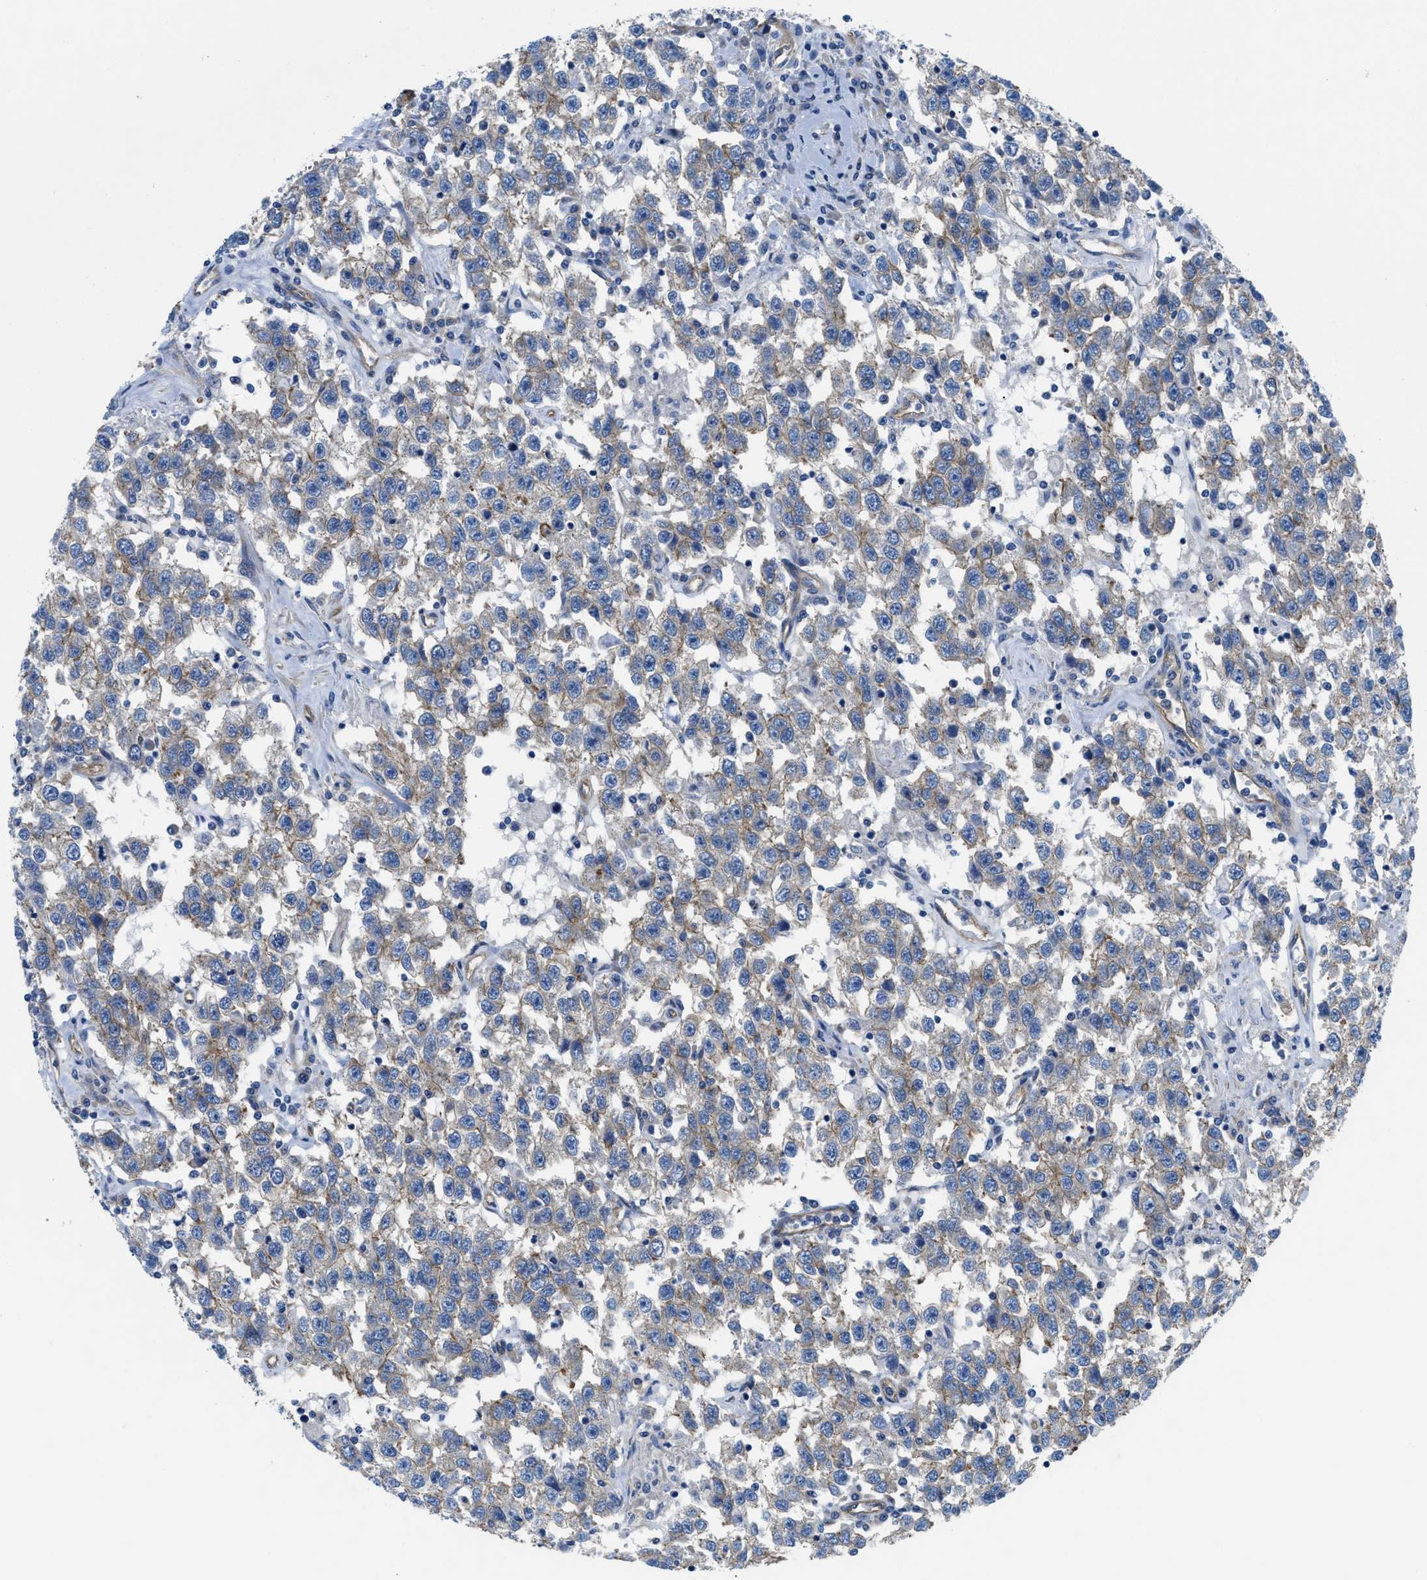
{"staining": {"intensity": "weak", "quantity": "25%-75%", "location": "cytoplasmic/membranous"}, "tissue": "testis cancer", "cell_type": "Tumor cells", "image_type": "cancer", "snomed": [{"axis": "morphology", "description": "Seminoma, NOS"}, {"axis": "topography", "description": "Testis"}], "caption": "Protein staining by immunohistochemistry (IHC) reveals weak cytoplasmic/membranous staining in approximately 25%-75% of tumor cells in testis seminoma. (Stains: DAB in brown, nuclei in blue, Microscopy: brightfield microscopy at high magnification).", "gene": "TRIP4", "patient": {"sex": "male", "age": 41}}